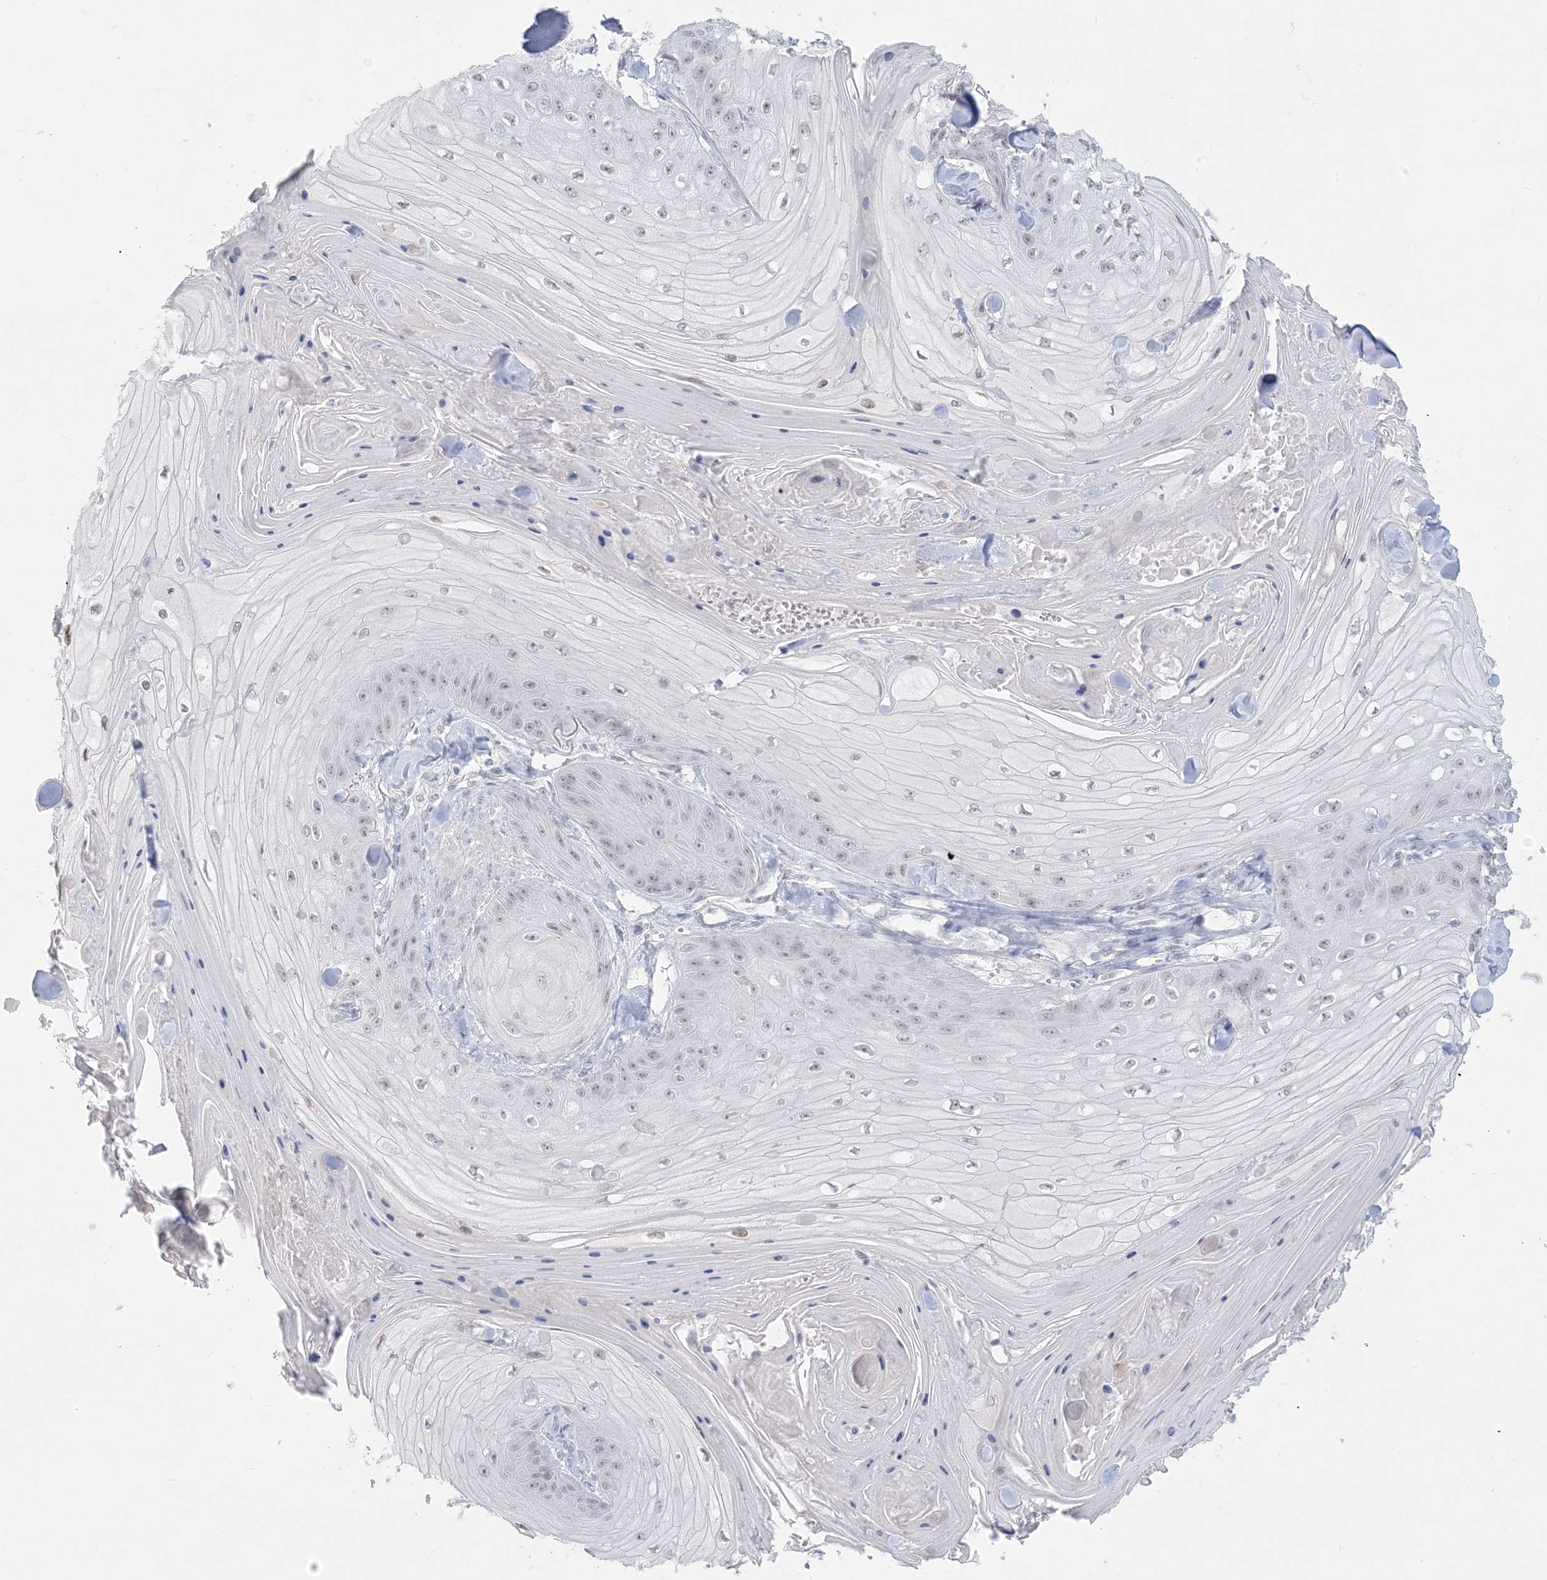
{"staining": {"intensity": "negative", "quantity": "none", "location": "none"}, "tissue": "skin cancer", "cell_type": "Tumor cells", "image_type": "cancer", "snomed": [{"axis": "morphology", "description": "Squamous cell carcinoma, NOS"}, {"axis": "topography", "description": "Skin"}], "caption": "Immunohistochemistry (IHC) of human skin squamous cell carcinoma demonstrates no staining in tumor cells.", "gene": "HOMEZ", "patient": {"sex": "male", "age": 74}}